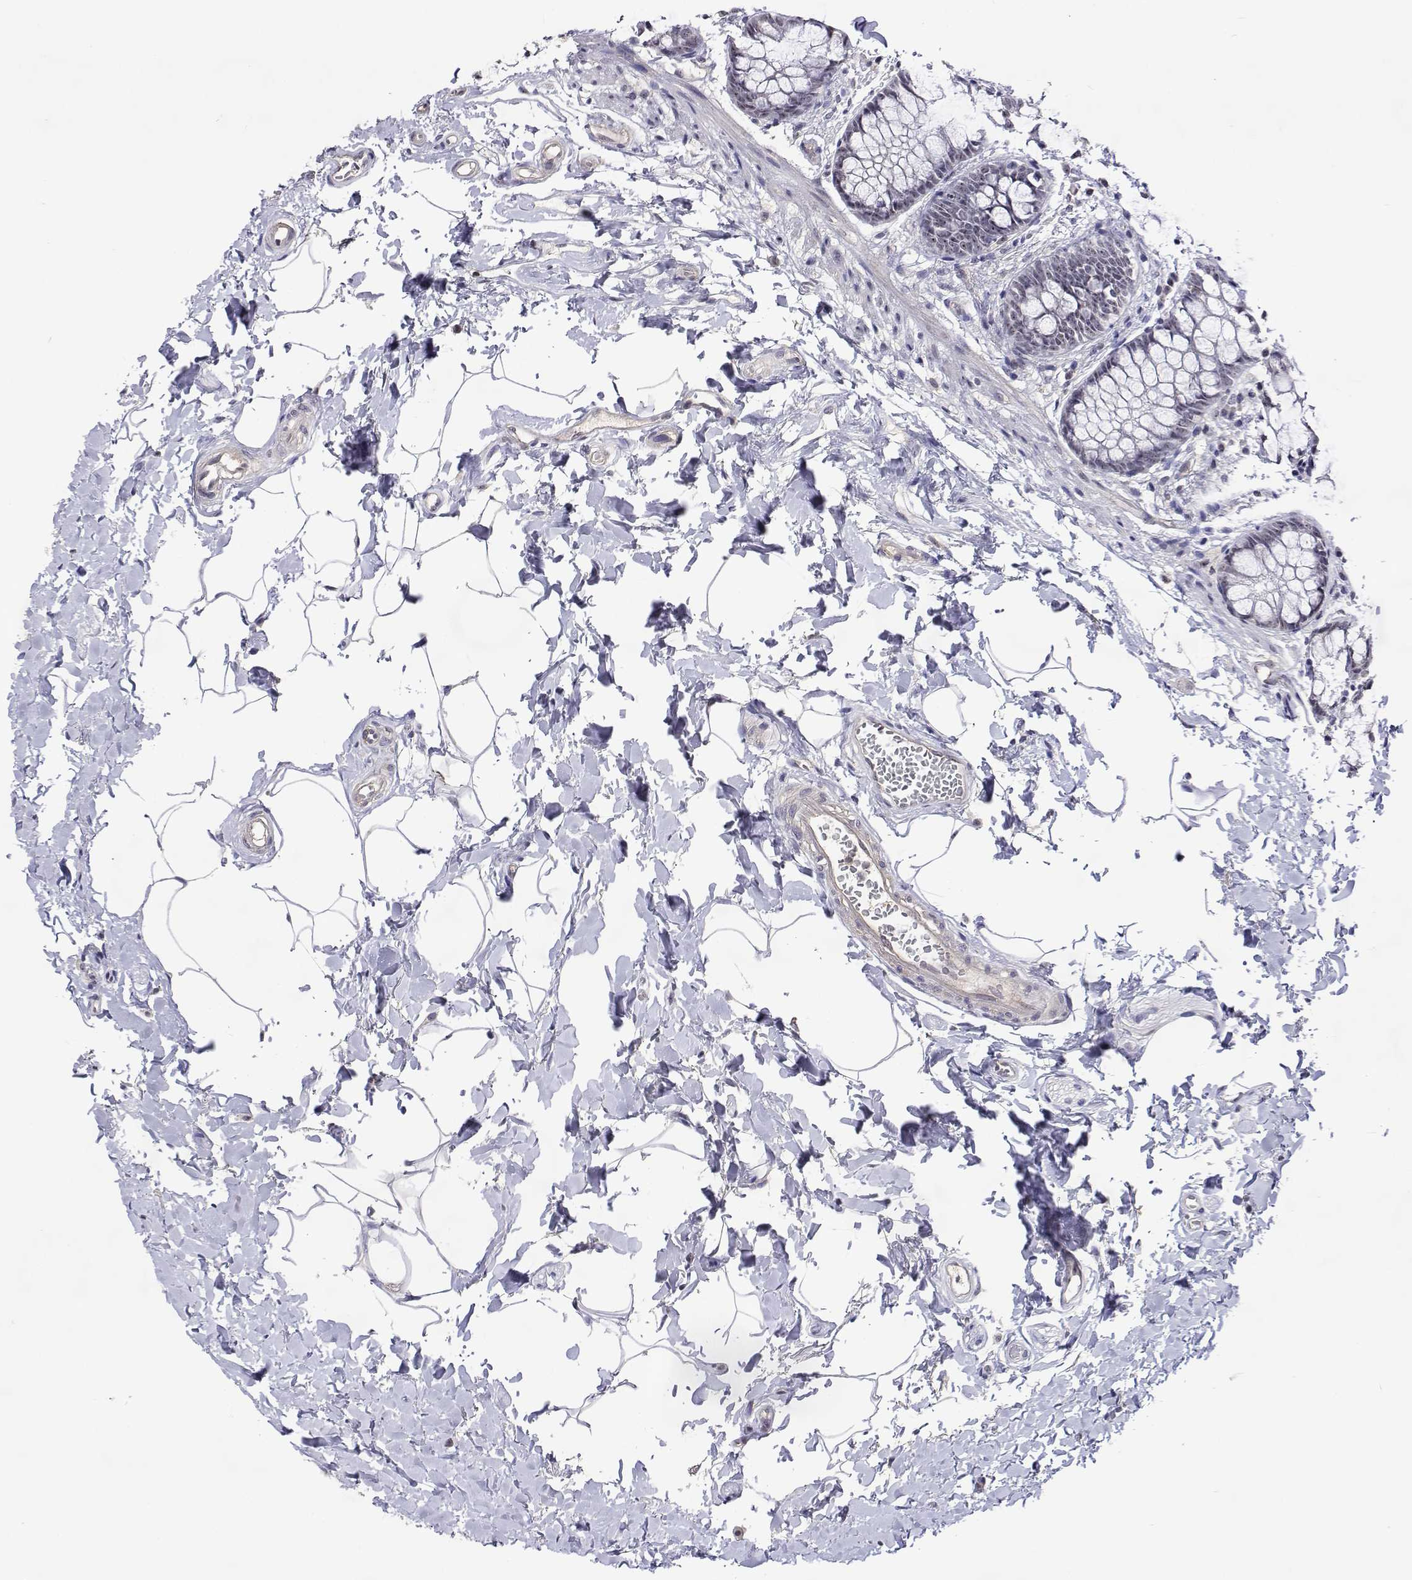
{"staining": {"intensity": "moderate", "quantity": "25%-75%", "location": "nuclear"}, "tissue": "rectum", "cell_type": "Glandular cells", "image_type": "normal", "snomed": [{"axis": "morphology", "description": "Normal tissue, NOS"}, {"axis": "topography", "description": "Rectum"}], "caption": "Immunohistochemistry (IHC) photomicrograph of unremarkable rectum: human rectum stained using immunohistochemistry (IHC) displays medium levels of moderate protein expression localized specifically in the nuclear of glandular cells, appearing as a nuclear brown color.", "gene": "NHP2", "patient": {"sex": "female", "age": 62}}